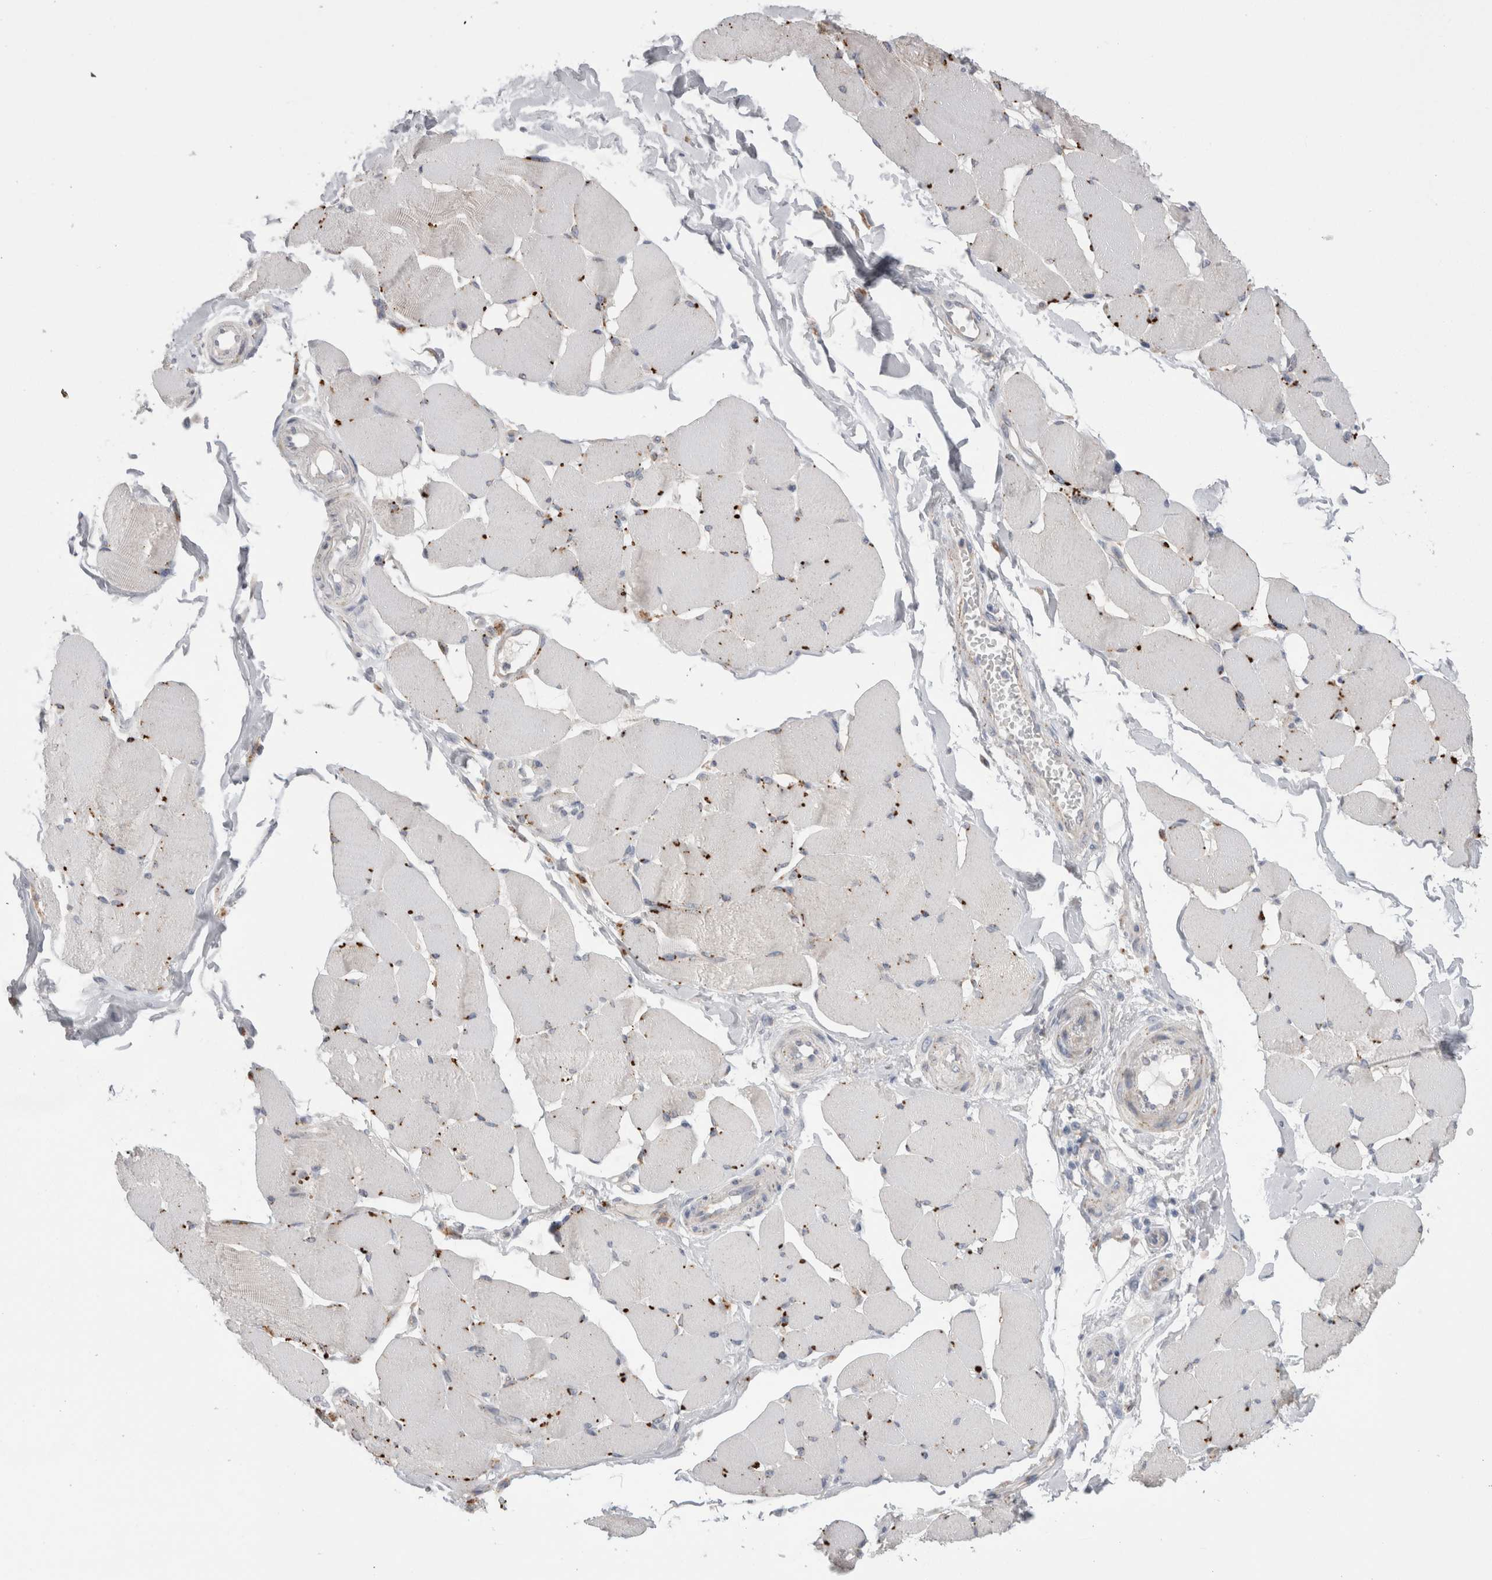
{"staining": {"intensity": "moderate", "quantity": ">75%", "location": "cytoplasmic/membranous"}, "tissue": "skeletal muscle", "cell_type": "Myocytes", "image_type": "normal", "snomed": [{"axis": "morphology", "description": "Normal tissue, NOS"}, {"axis": "topography", "description": "Skin"}, {"axis": "topography", "description": "Skeletal muscle"}], "caption": "IHC staining of normal skeletal muscle, which shows medium levels of moderate cytoplasmic/membranous staining in about >75% of myocytes indicating moderate cytoplasmic/membranous protein positivity. The staining was performed using DAB (3,3'-diaminobenzidine) (brown) for protein detection and nuclei were counterstained in hematoxylin (blue).", "gene": "EPDR1", "patient": {"sex": "male", "age": 83}}